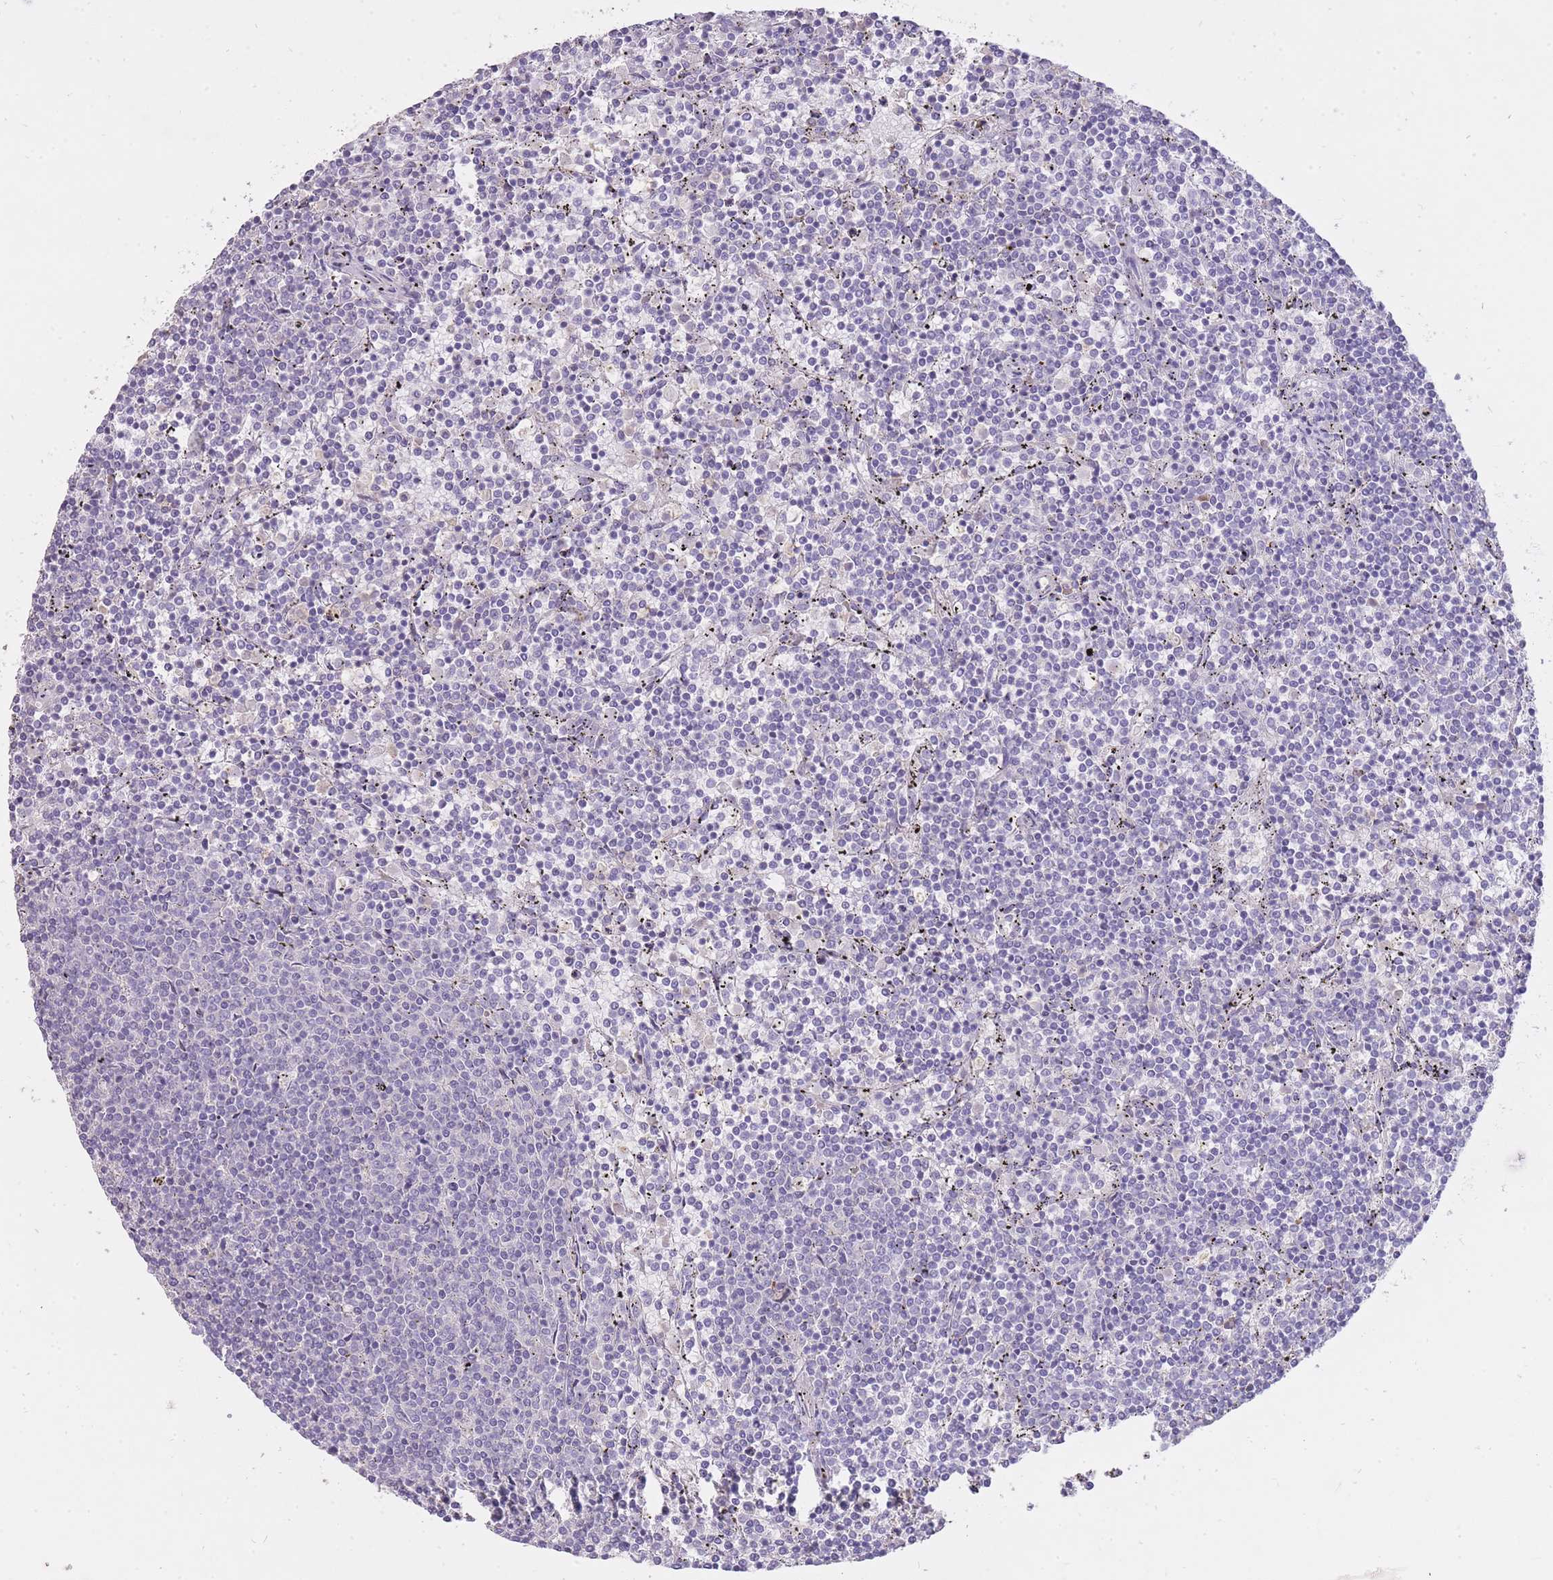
{"staining": {"intensity": "negative", "quantity": "none", "location": "none"}, "tissue": "lymphoma", "cell_type": "Tumor cells", "image_type": "cancer", "snomed": [{"axis": "morphology", "description": "Malignant lymphoma, non-Hodgkin's type, Low grade"}, {"axis": "topography", "description": "Spleen"}], "caption": "Lymphoma stained for a protein using immunohistochemistry displays no staining tumor cells.", "gene": "FRG2C", "patient": {"sex": "female", "age": 50}}